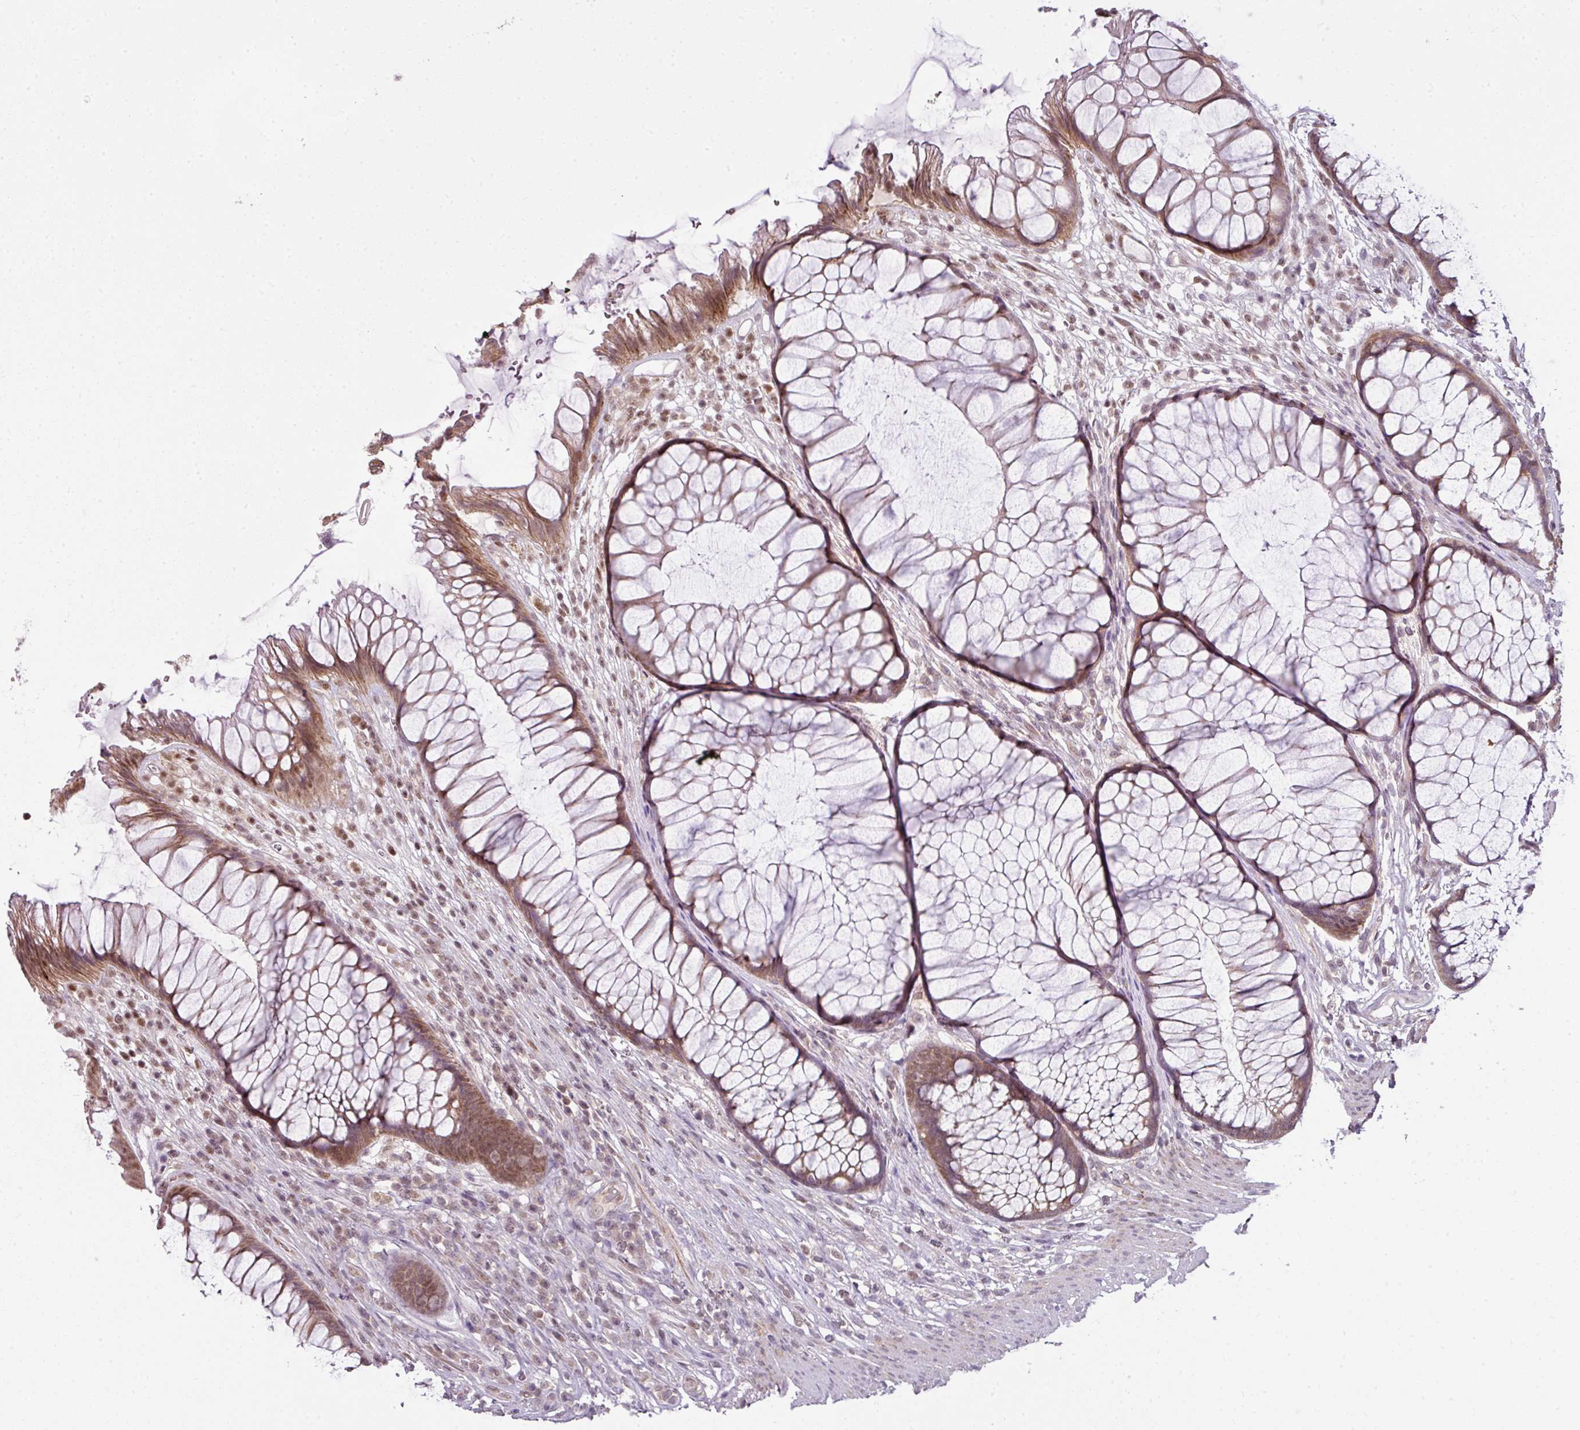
{"staining": {"intensity": "moderate", "quantity": ">75%", "location": "cytoplasmic/membranous,nuclear"}, "tissue": "rectum", "cell_type": "Glandular cells", "image_type": "normal", "snomed": [{"axis": "morphology", "description": "Normal tissue, NOS"}, {"axis": "topography", "description": "Smooth muscle"}, {"axis": "topography", "description": "Rectum"}], "caption": "Immunohistochemical staining of unremarkable rectum demonstrates medium levels of moderate cytoplasmic/membranous,nuclear staining in about >75% of glandular cells.", "gene": "DERPC", "patient": {"sex": "male", "age": 53}}